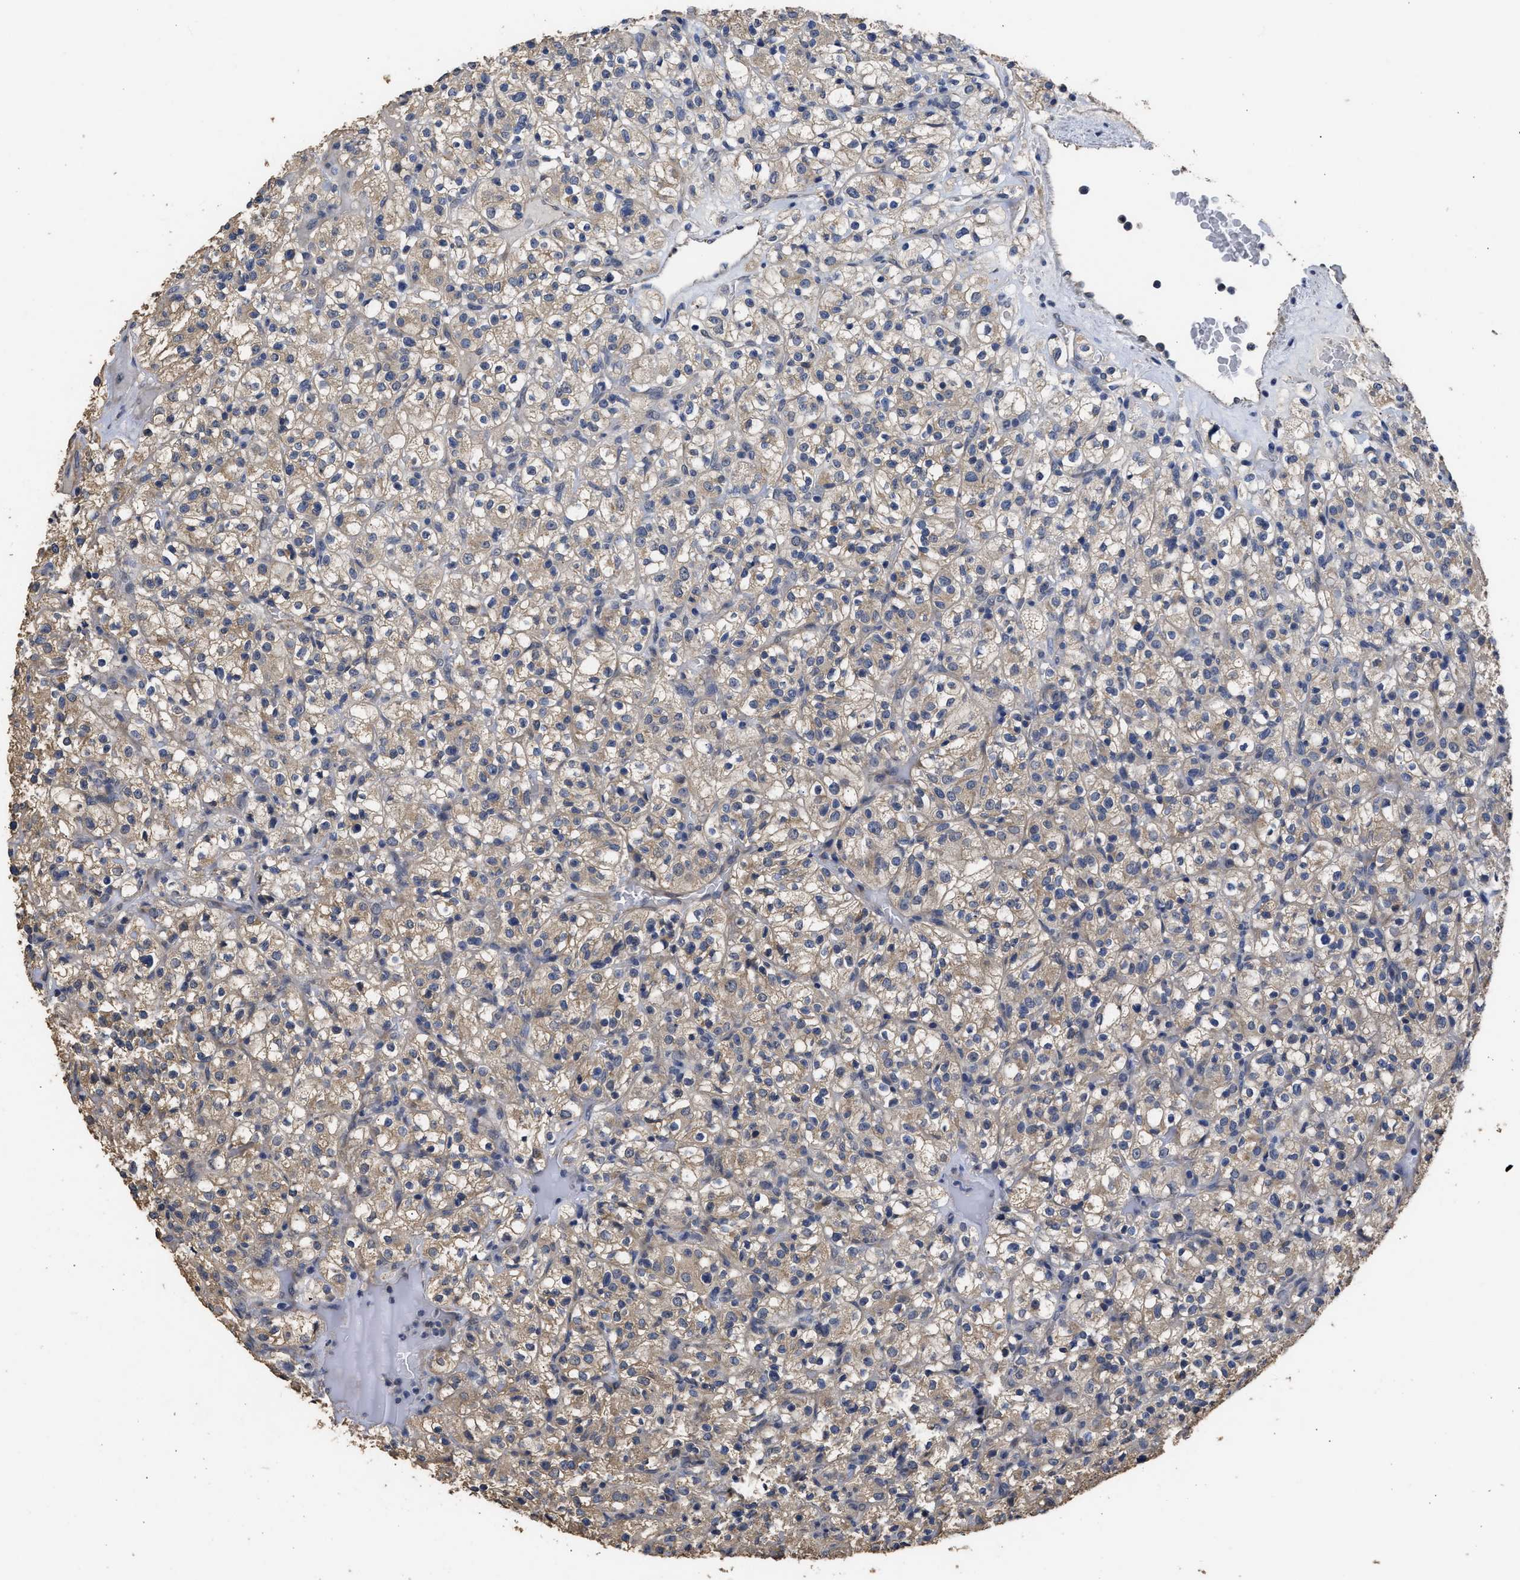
{"staining": {"intensity": "weak", "quantity": ">75%", "location": "cytoplasmic/membranous"}, "tissue": "renal cancer", "cell_type": "Tumor cells", "image_type": "cancer", "snomed": [{"axis": "morphology", "description": "Normal tissue, NOS"}, {"axis": "morphology", "description": "Adenocarcinoma, NOS"}, {"axis": "topography", "description": "Kidney"}], "caption": "This micrograph exhibits IHC staining of human adenocarcinoma (renal), with low weak cytoplasmic/membranous expression in approximately >75% of tumor cells.", "gene": "SPINT2", "patient": {"sex": "female", "age": 72}}